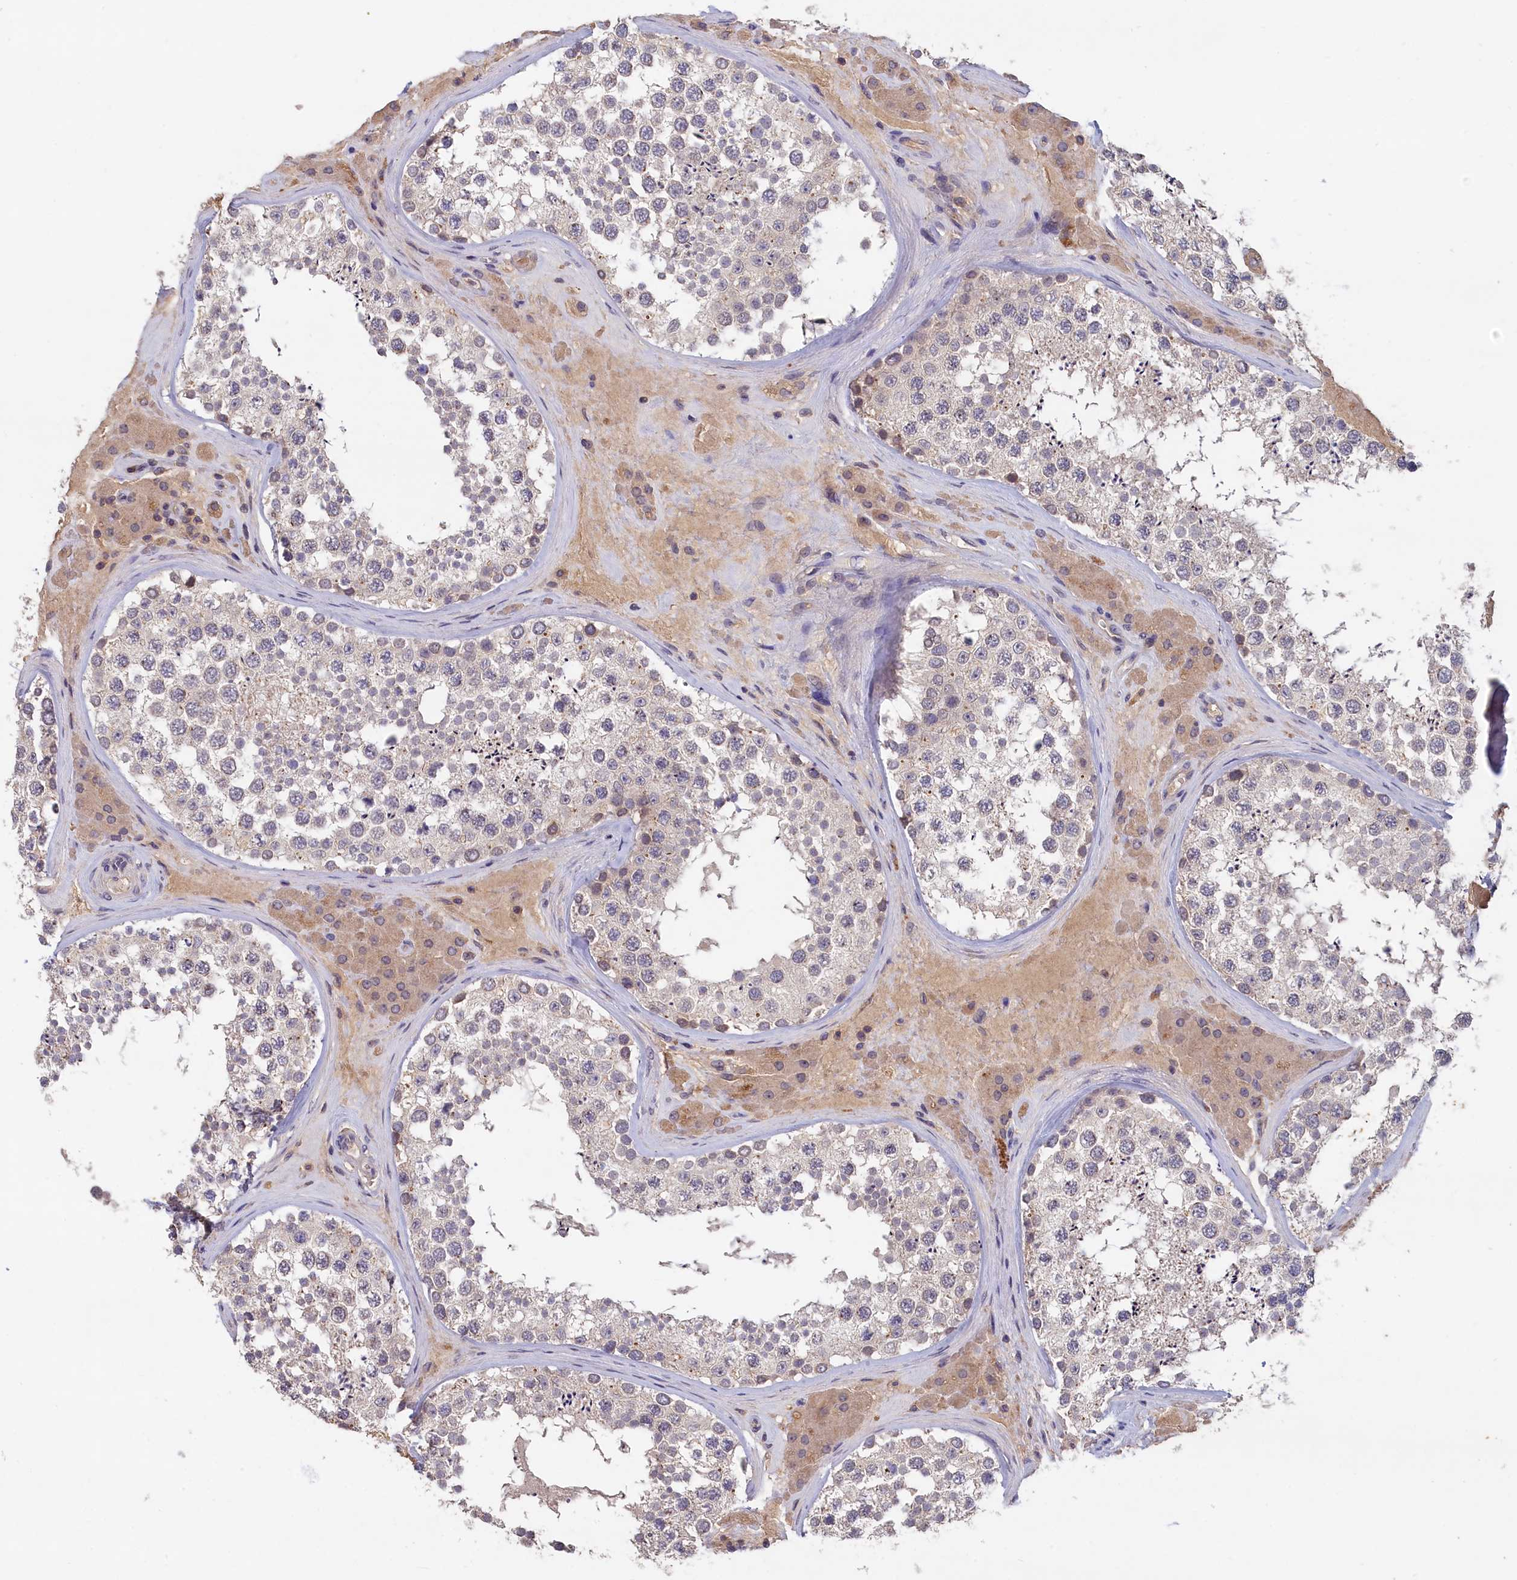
{"staining": {"intensity": "weak", "quantity": "<25%", "location": "cytoplasmic/membranous"}, "tissue": "testis", "cell_type": "Cells in seminiferous ducts", "image_type": "normal", "snomed": [{"axis": "morphology", "description": "Normal tissue, NOS"}, {"axis": "topography", "description": "Testis"}], "caption": "Cells in seminiferous ducts show no significant protein staining in normal testis. (DAB immunohistochemistry (IHC), high magnification).", "gene": "CELF5", "patient": {"sex": "male", "age": 46}}